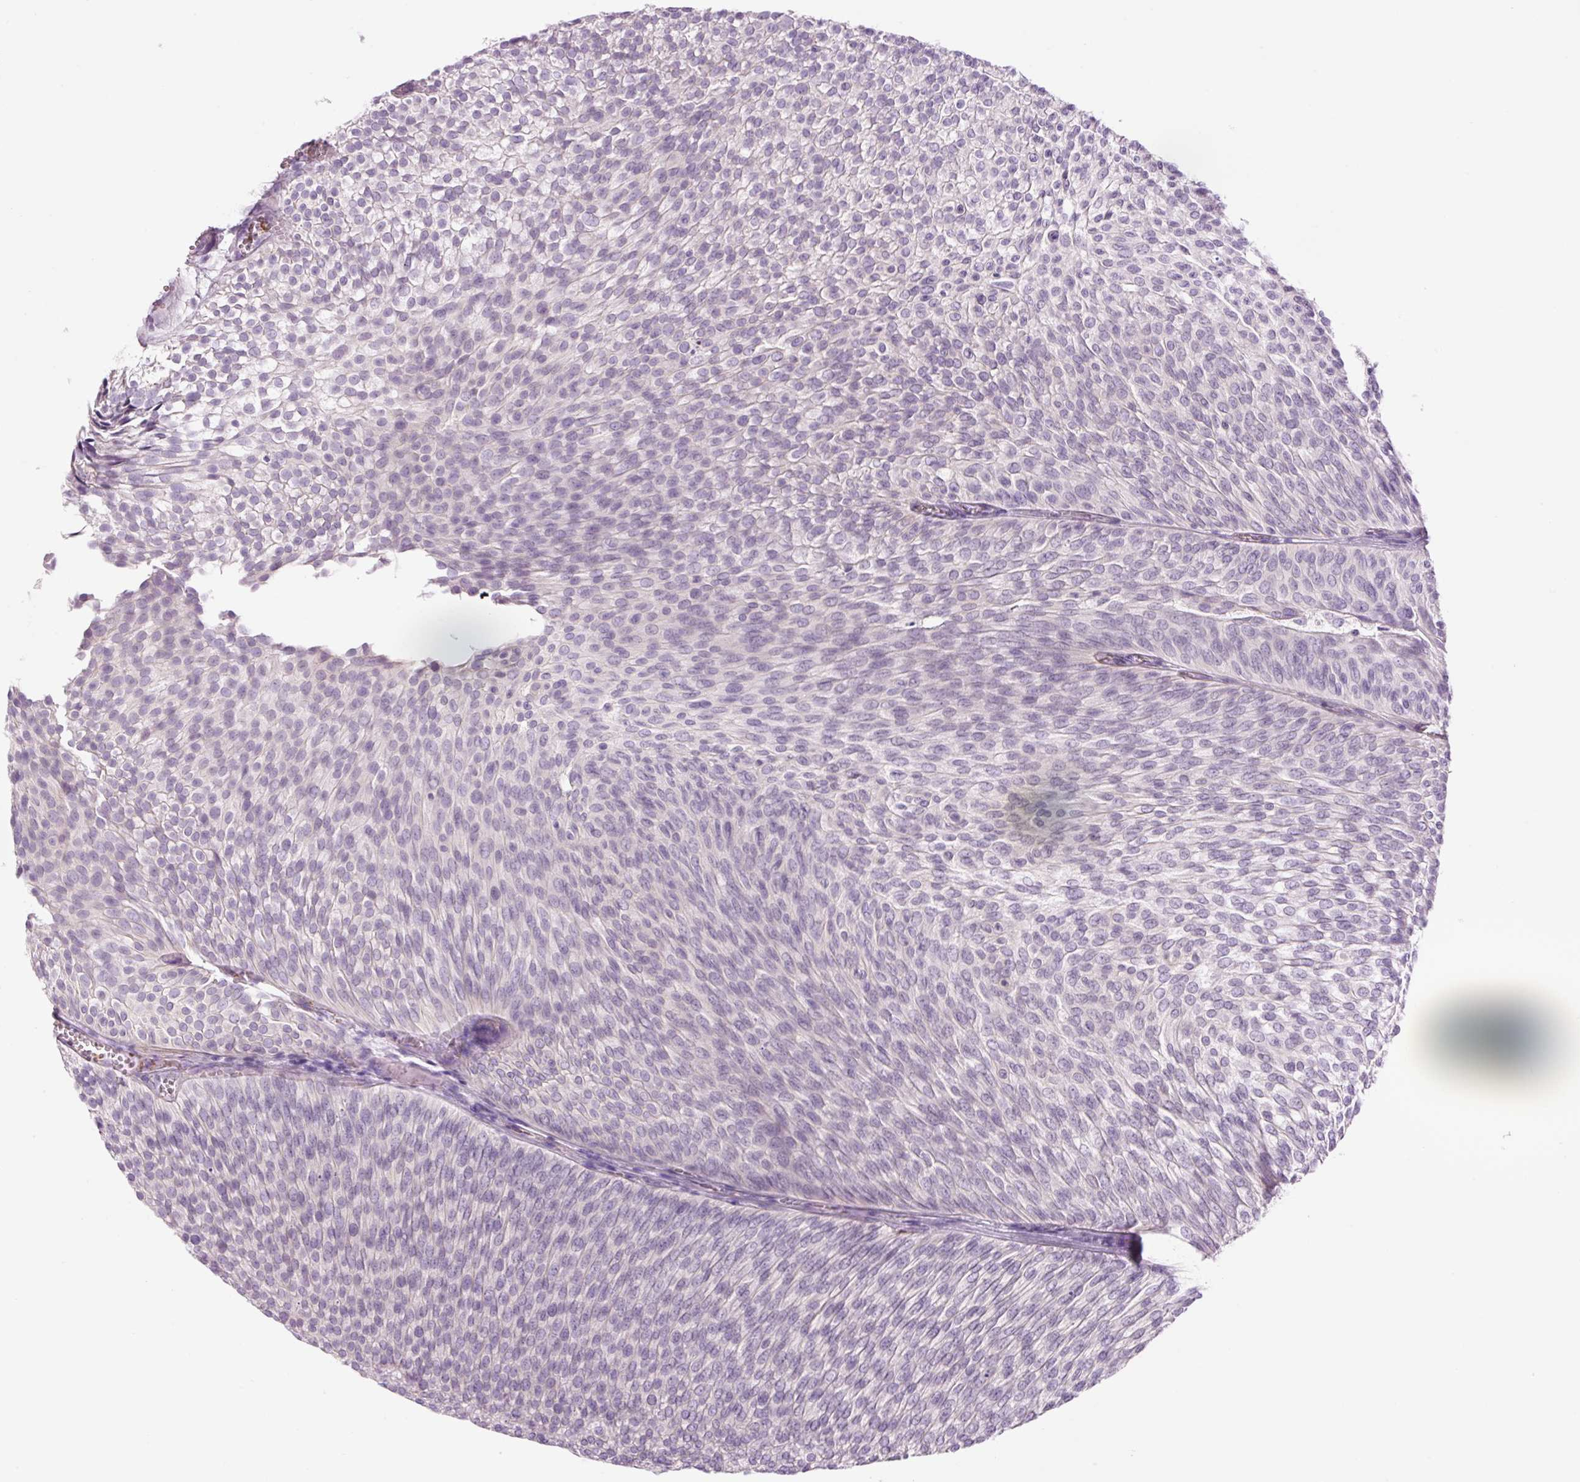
{"staining": {"intensity": "negative", "quantity": "none", "location": "none"}, "tissue": "urothelial cancer", "cell_type": "Tumor cells", "image_type": "cancer", "snomed": [{"axis": "morphology", "description": "Urothelial carcinoma, Low grade"}, {"axis": "topography", "description": "Urinary bladder"}], "caption": "Micrograph shows no significant protein staining in tumor cells of low-grade urothelial carcinoma. (DAB IHC visualized using brightfield microscopy, high magnification).", "gene": "HSPA4L", "patient": {"sex": "male", "age": 91}}